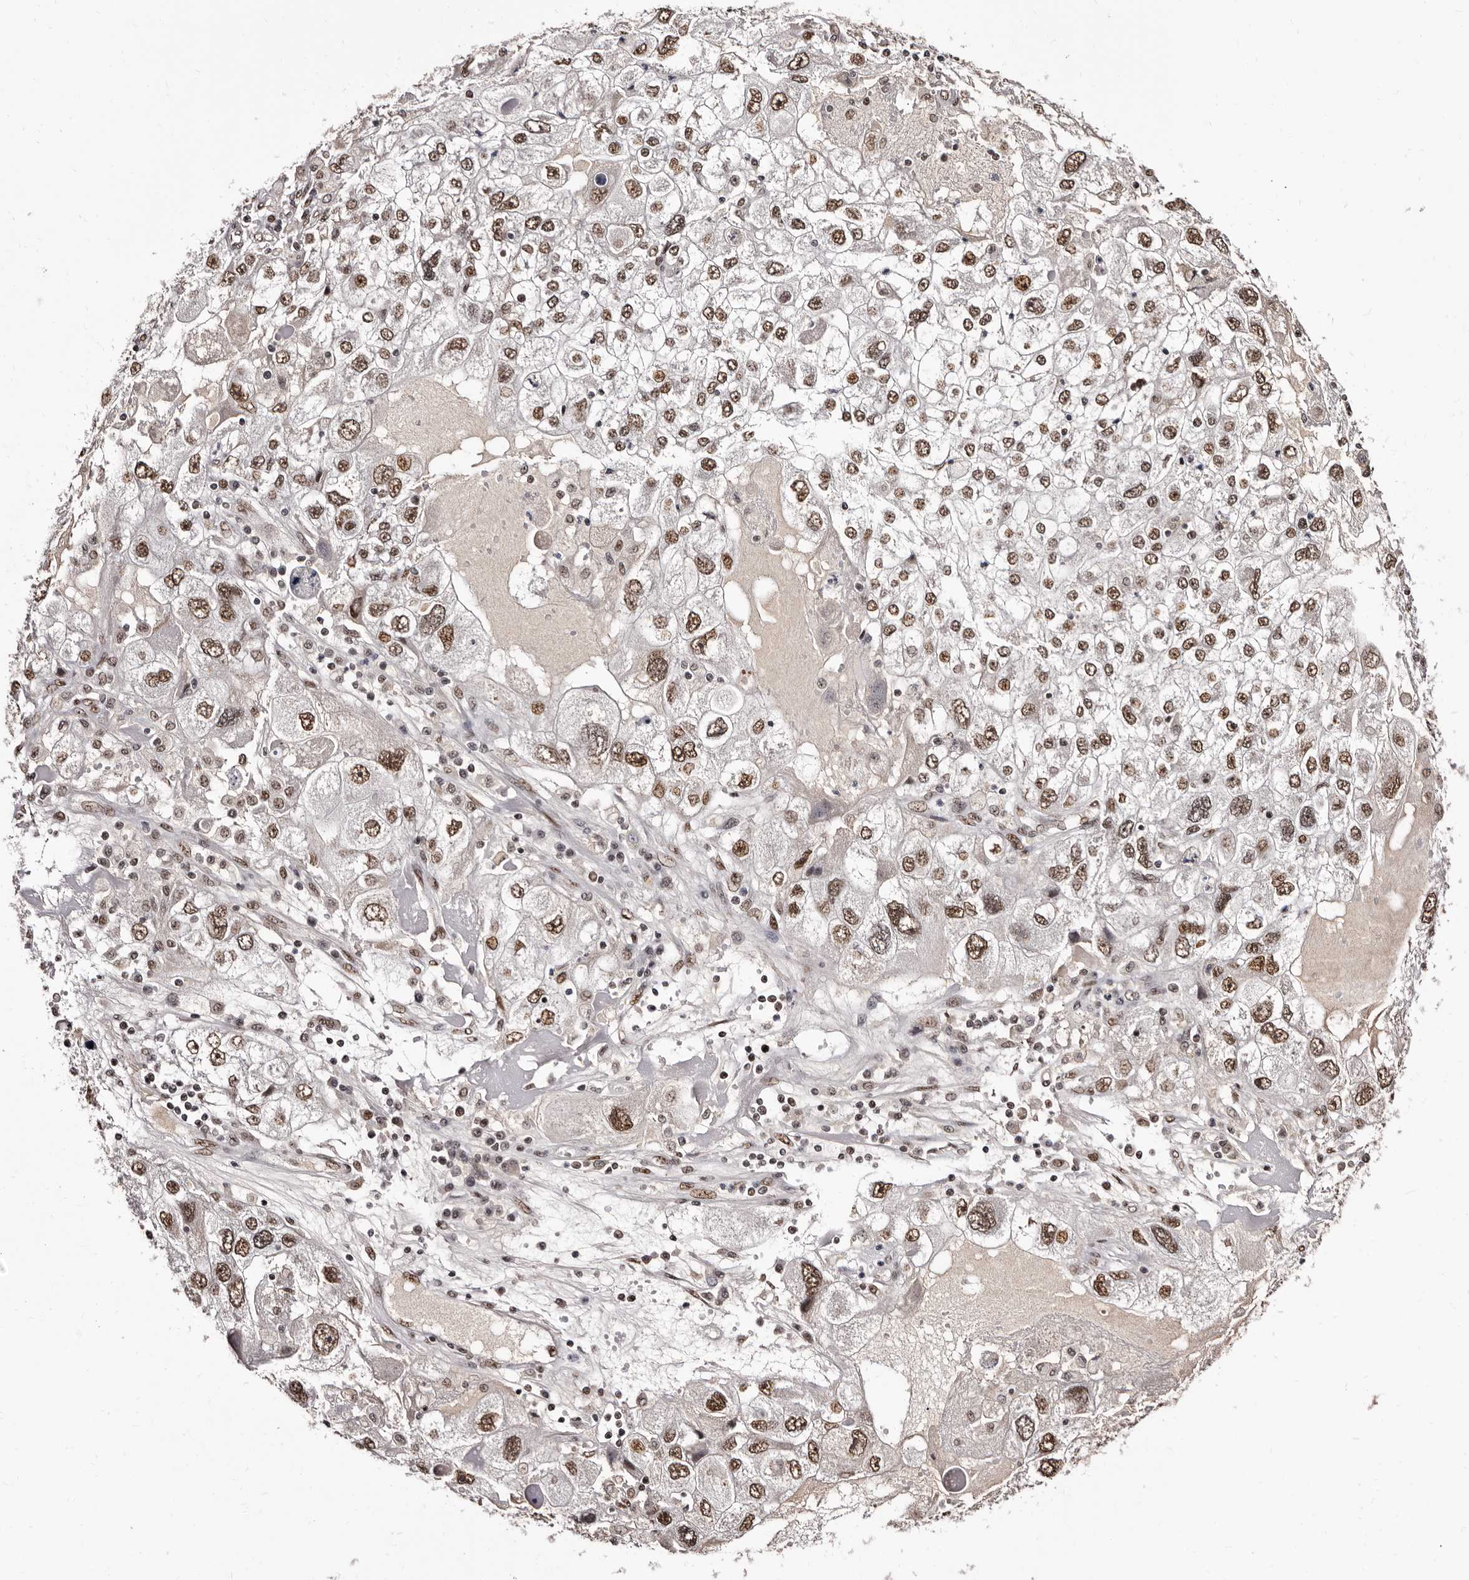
{"staining": {"intensity": "moderate", "quantity": ">75%", "location": "nuclear"}, "tissue": "endometrial cancer", "cell_type": "Tumor cells", "image_type": "cancer", "snomed": [{"axis": "morphology", "description": "Adenocarcinoma, NOS"}, {"axis": "topography", "description": "Endometrium"}], "caption": "IHC staining of adenocarcinoma (endometrial), which demonstrates medium levels of moderate nuclear staining in approximately >75% of tumor cells indicating moderate nuclear protein positivity. The staining was performed using DAB (brown) for protein detection and nuclei were counterstained in hematoxylin (blue).", "gene": "ANAPC11", "patient": {"sex": "female", "age": 49}}